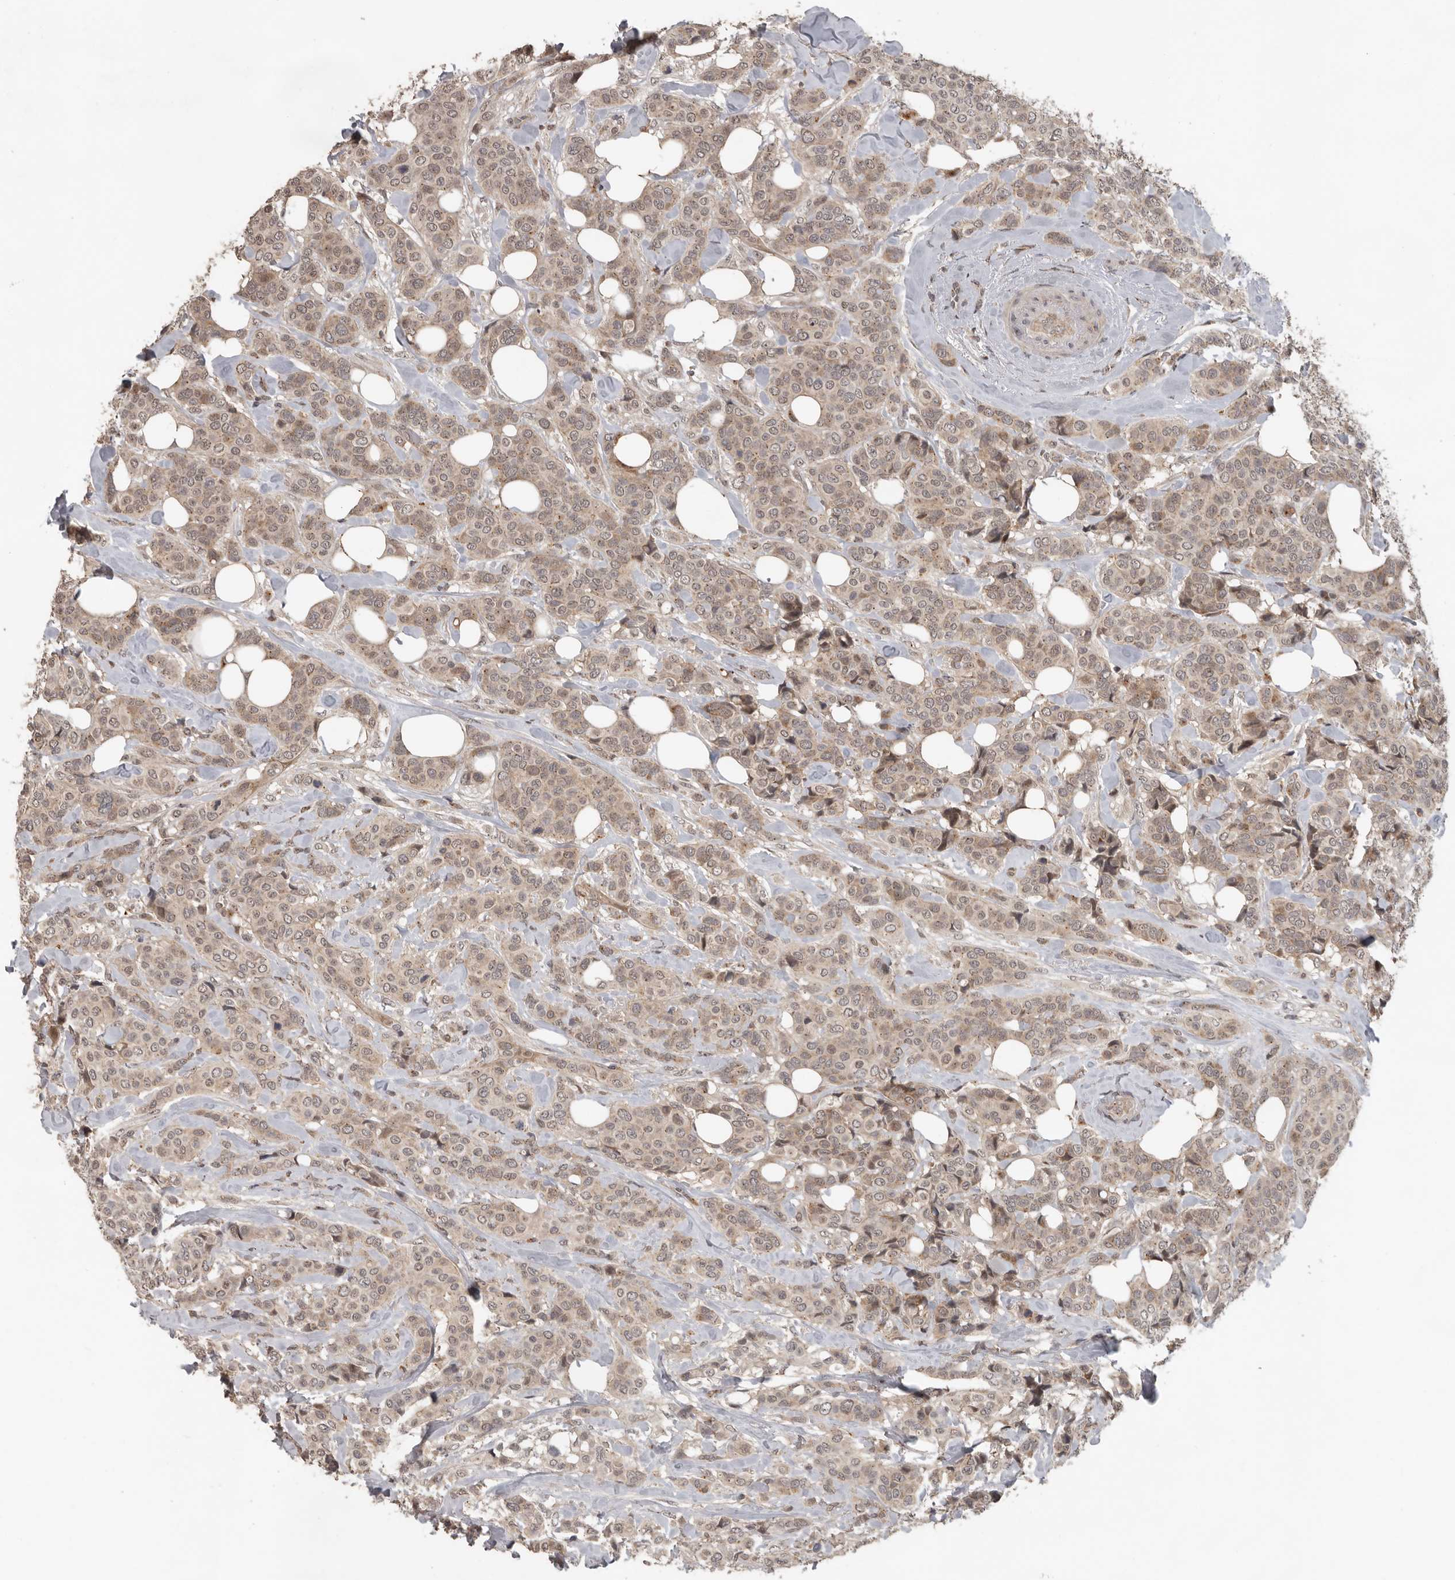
{"staining": {"intensity": "weak", "quantity": ">75%", "location": "cytoplasmic/membranous,nuclear"}, "tissue": "breast cancer", "cell_type": "Tumor cells", "image_type": "cancer", "snomed": [{"axis": "morphology", "description": "Lobular carcinoma"}, {"axis": "topography", "description": "Breast"}], "caption": "Protein expression analysis of human breast lobular carcinoma reveals weak cytoplasmic/membranous and nuclear positivity in about >75% of tumor cells.", "gene": "CEP350", "patient": {"sex": "female", "age": 51}}